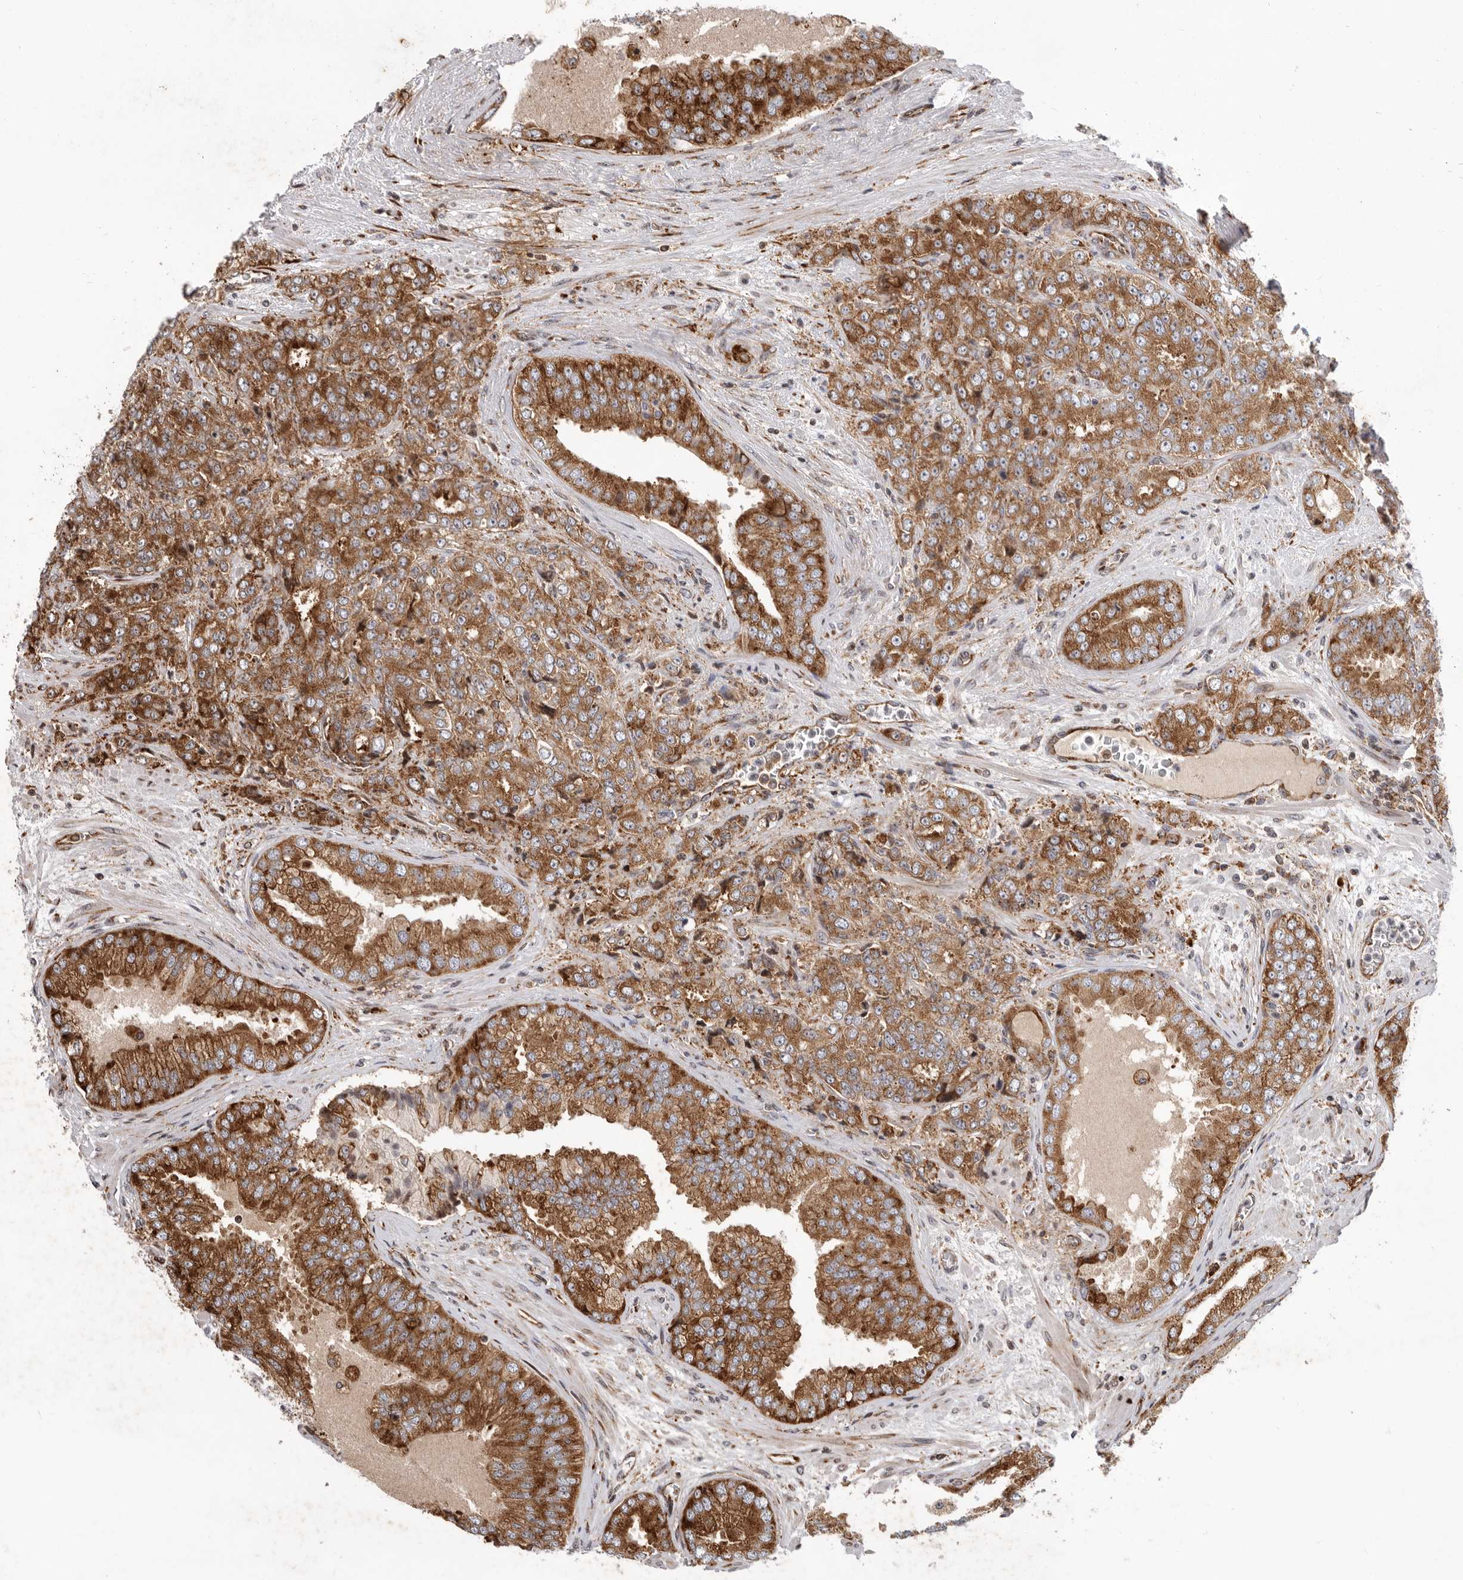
{"staining": {"intensity": "moderate", "quantity": ">75%", "location": "cytoplasmic/membranous"}, "tissue": "prostate cancer", "cell_type": "Tumor cells", "image_type": "cancer", "snomed": [{"axis": "morphology", "description": "Adenocarcinoma, High grade"}, {"axis": "topography", "description": "Prostate"}], "caption": "Prostate adenocarcinoma (high-grade) tissue shows moderate cytoplasmic/membranous positivity in about >75% of tumor cells", "gene": "FZD3", "patient": {"sex": "male", "age": 58}}